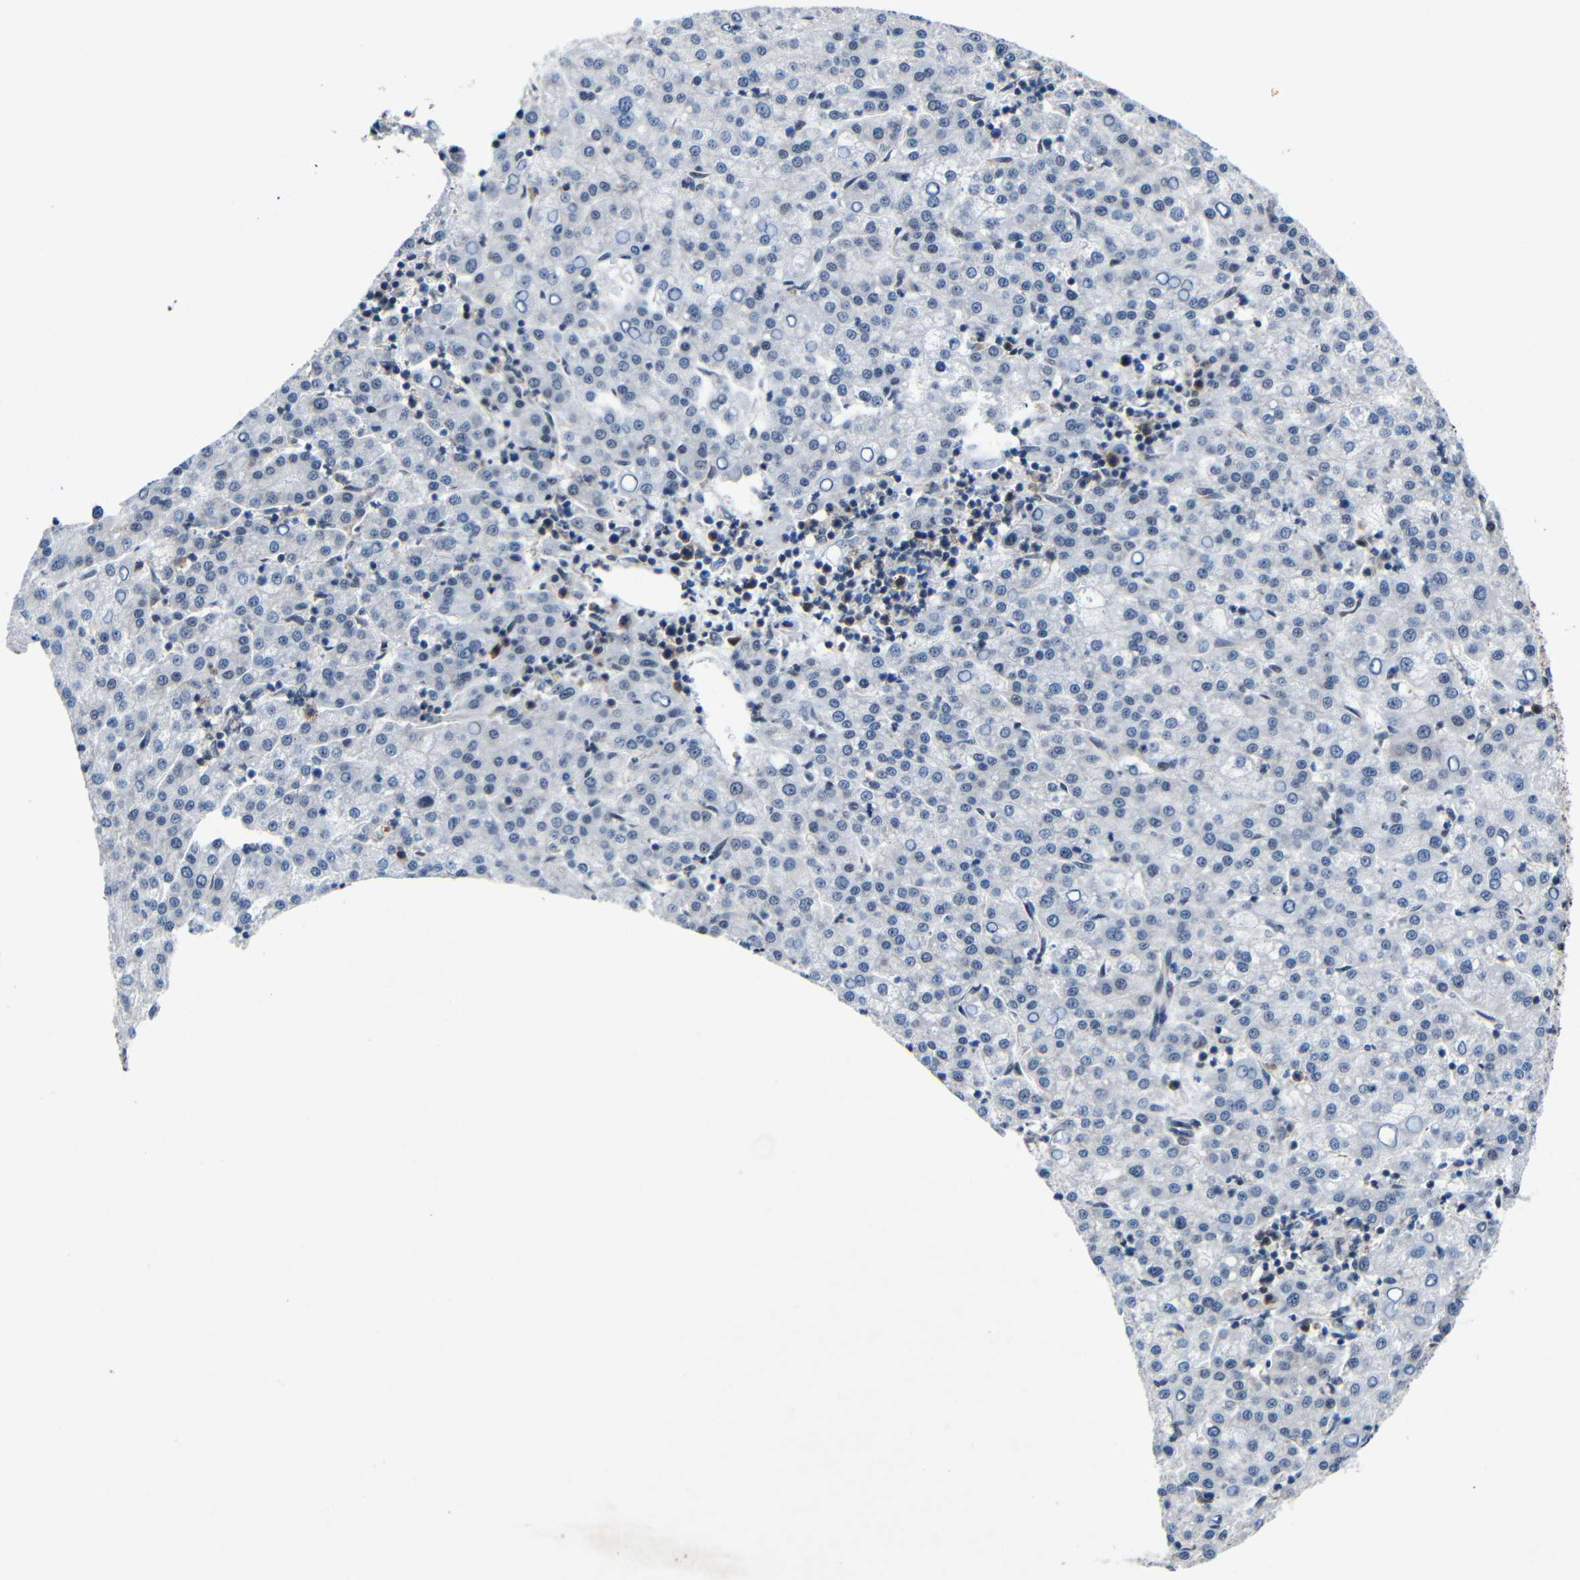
{"staining": {"intensity": "negative", "quantity": "none", "location": "none"}, "tissue": "liver cancer", "cell_type": "Tumor cells", "image_type": "cancer", "snomed": [{"axis": "morphology", "description": "Carcinoma, Hepatocellular, NOS"}, {"axis": "topography", "description": "Liver"}], "caption": "Hepatocellular carcinoma (liver) was stained to show a protein in brown. There is no significant expression in tumor cells.", "gene": "PTBP1", "patient": {"sex": "female", "age": 58}}